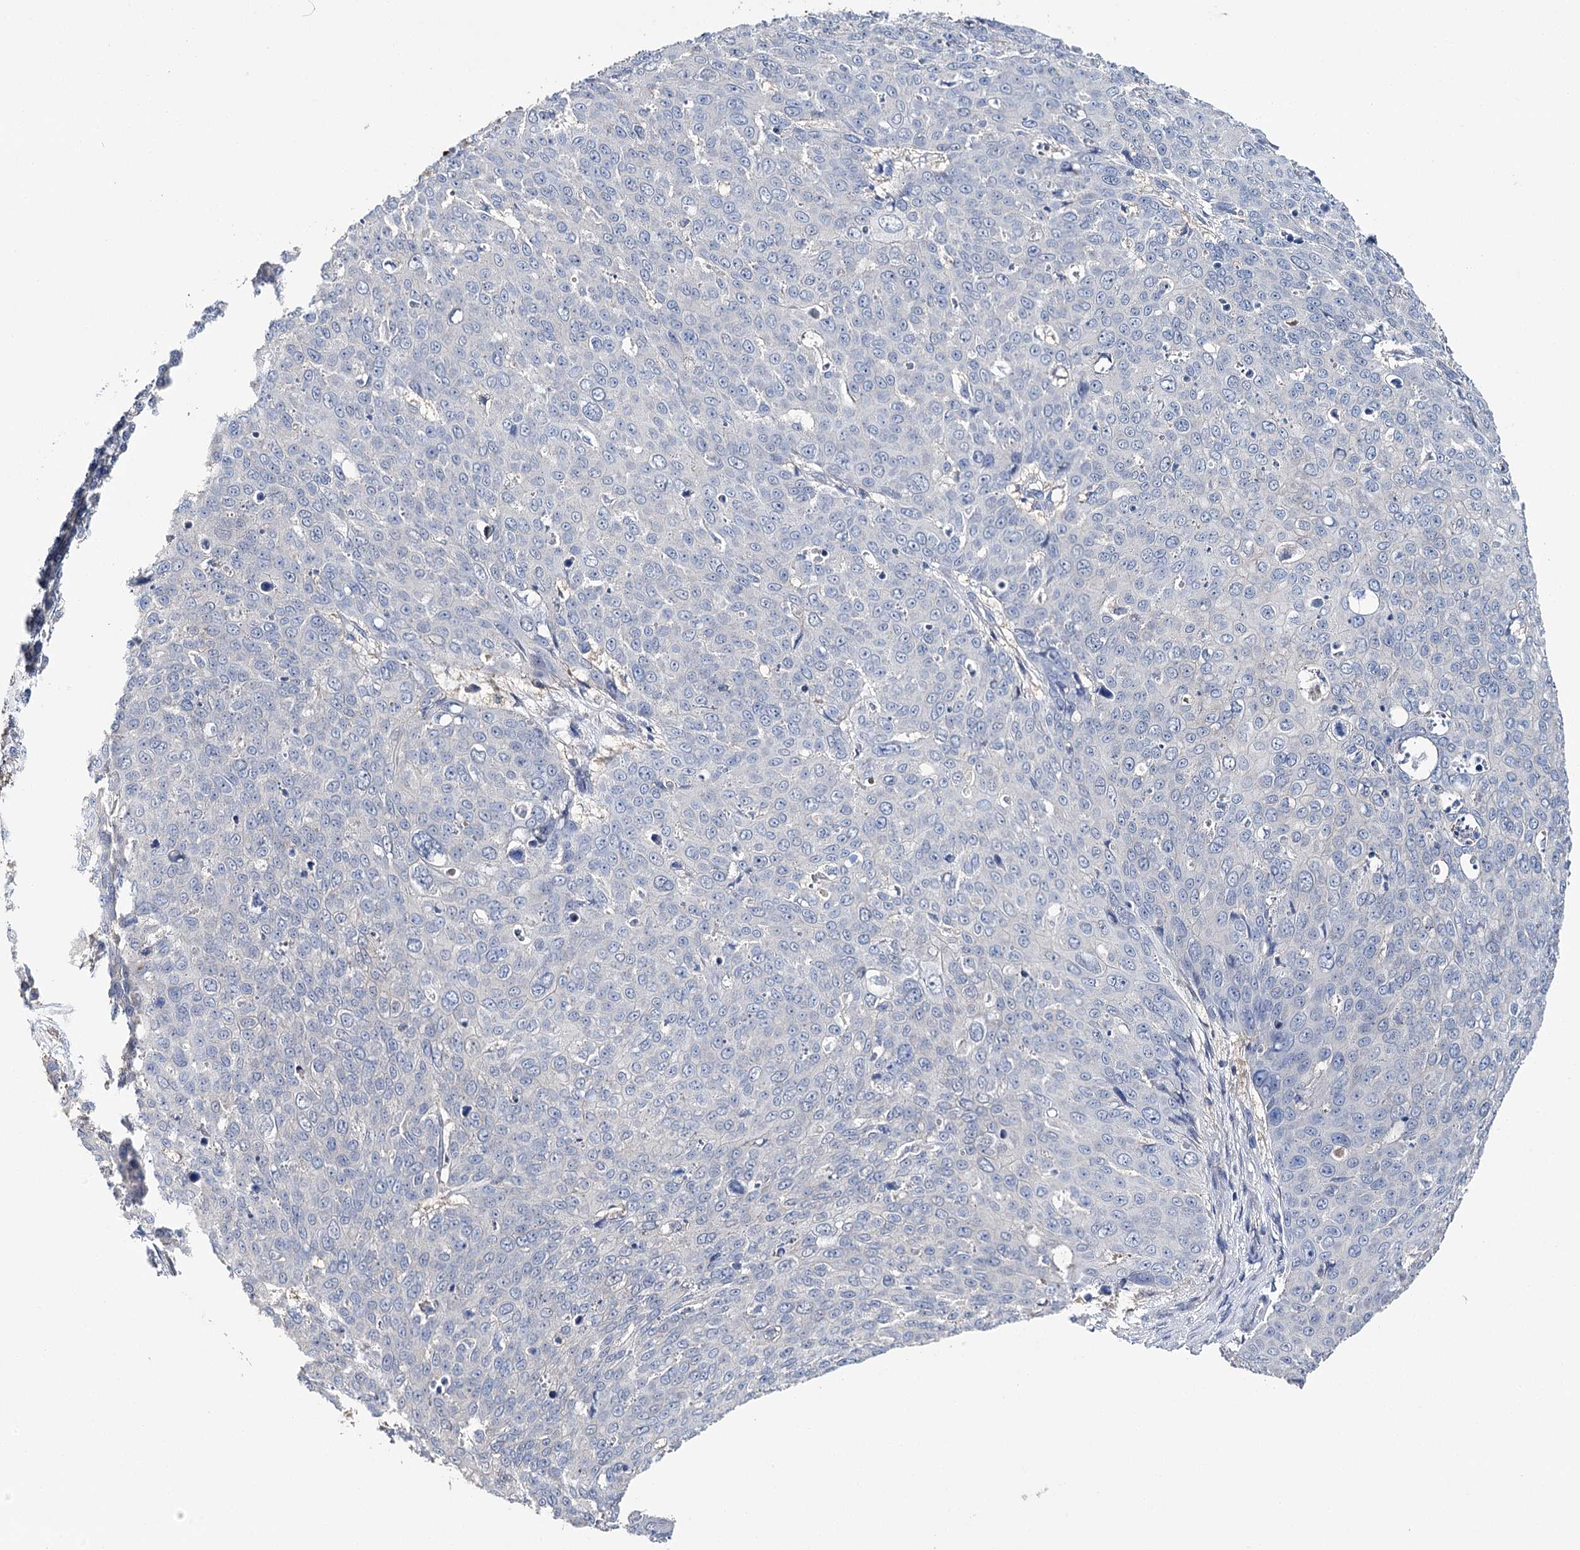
{"staining": {"intensity": "negative", "quantity": "none", "location": "none"}, "tissue": "skin cancer", "cell_type": "Tumor cells", "image_type": "cancer", "snomed": [{"axis": "morphology", "description": "Squamous cell carcinoma, NOS"}, {"axis": "topography", "description": "Skin"}], "caption": "This photomicrograph is of skin cancer stained with IHC to label a protein in brown with the nuclei are counter-stained blue. There is no staining in tumor cells. Nuclei are stained in blue.", "gene": "EPYC", "patient": {"sex": "male", "age": 71}}